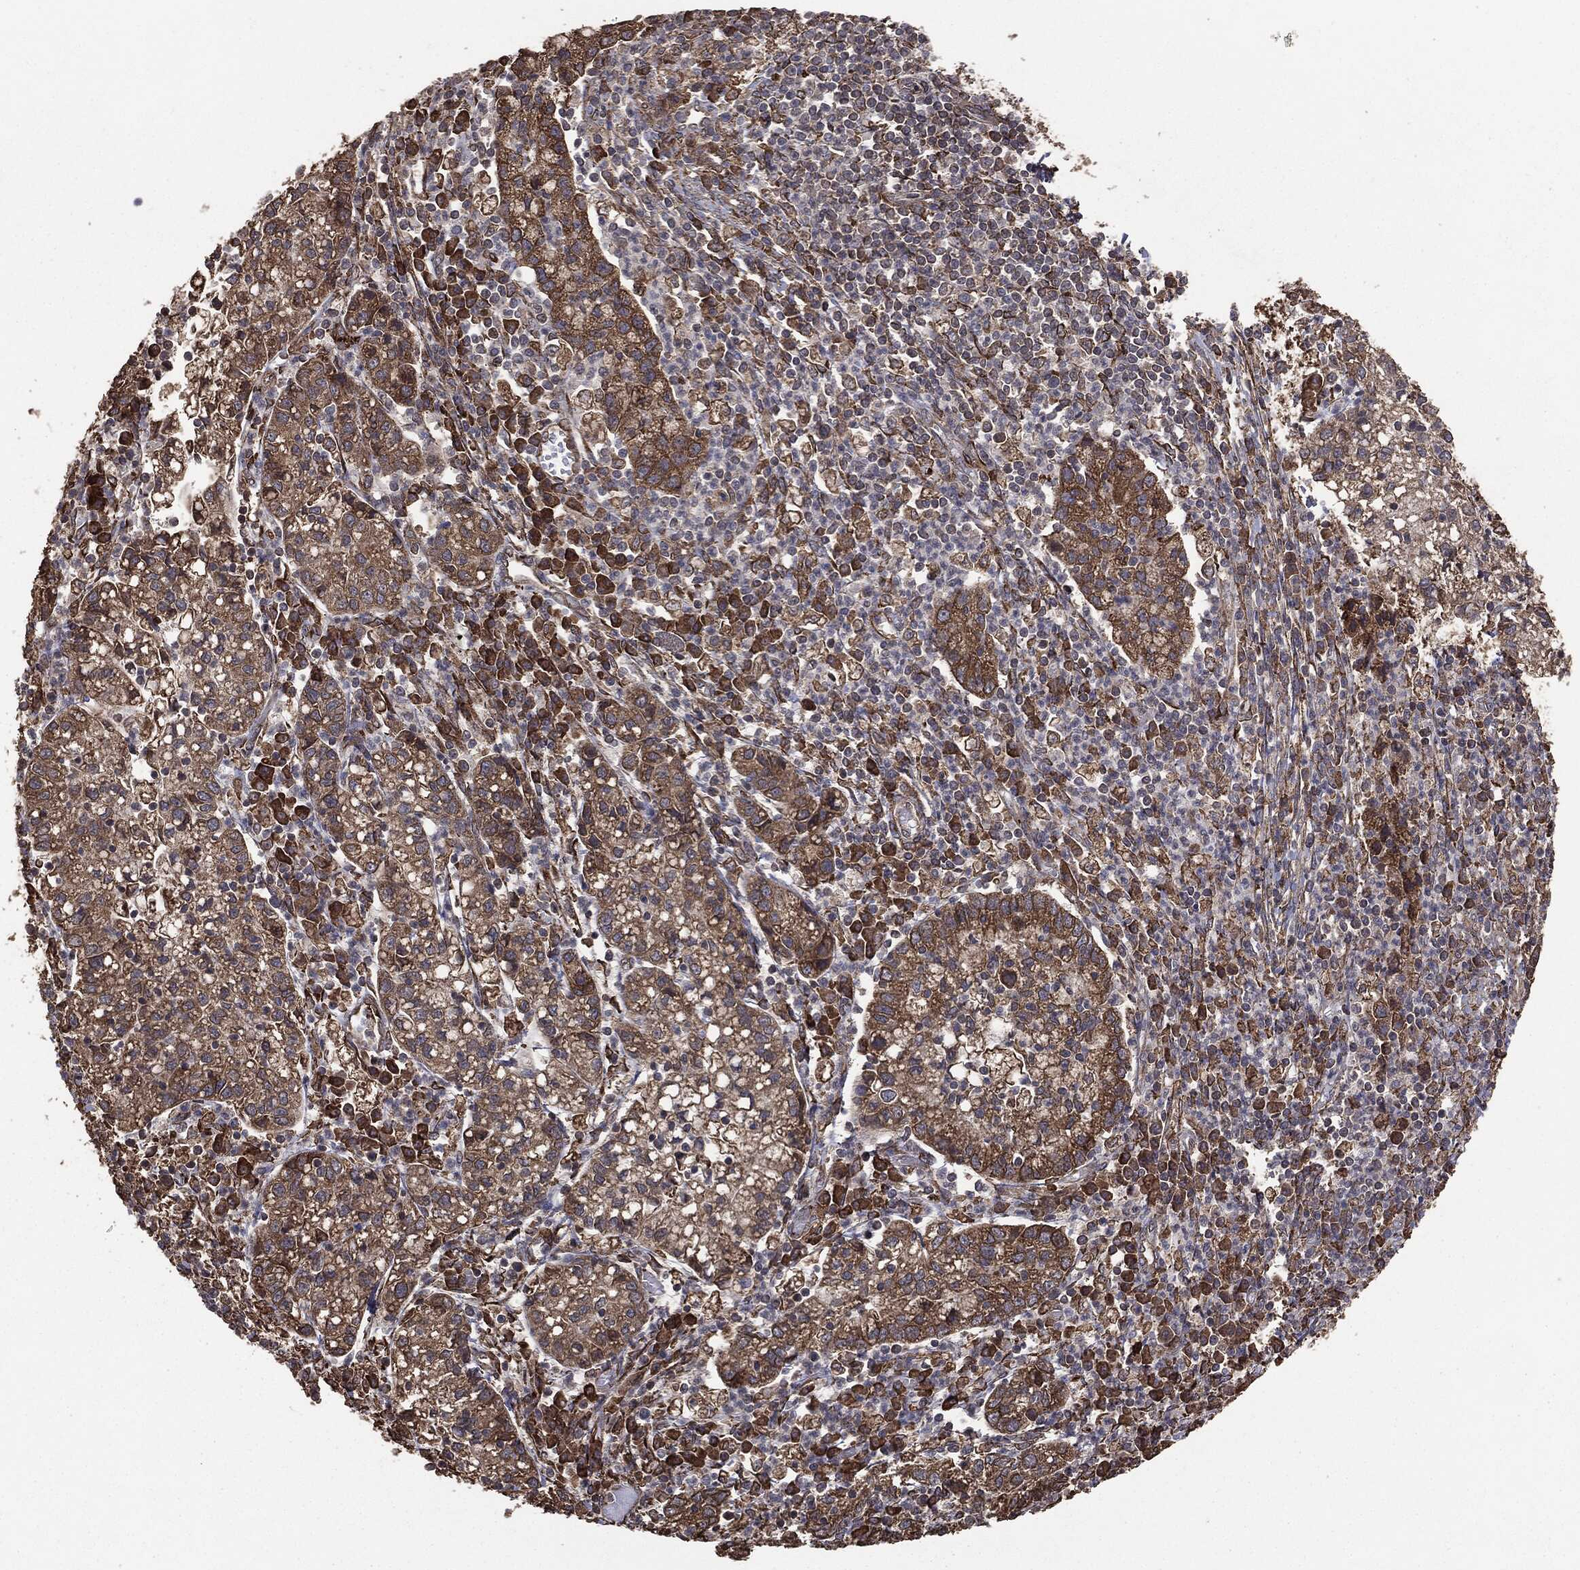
{"staining": {"intensity": "strong", "quantity": ">75%", "location": "cytoplasmic/membranous"}, "tissue": "cervical cancer", "cell_type": "Tumor cells", "image_type": "cancer", "snomed": [{"axis": "morphology", "description": "Normal tissue, NOS"}, {"axis": "morphology", "description": "Adenocarcinoma, NOS"}, {"axis": "topography", "description": "Cervix"}], "caption": "The micrograph exhibits staining of cervical cancer (adenocarcinoma), revealing strong cytoplasmic/membranous protein positivity (brown color) within tumor cells.", "gene": "MTOR", "patient": {"sex": "female", "age": 44}}